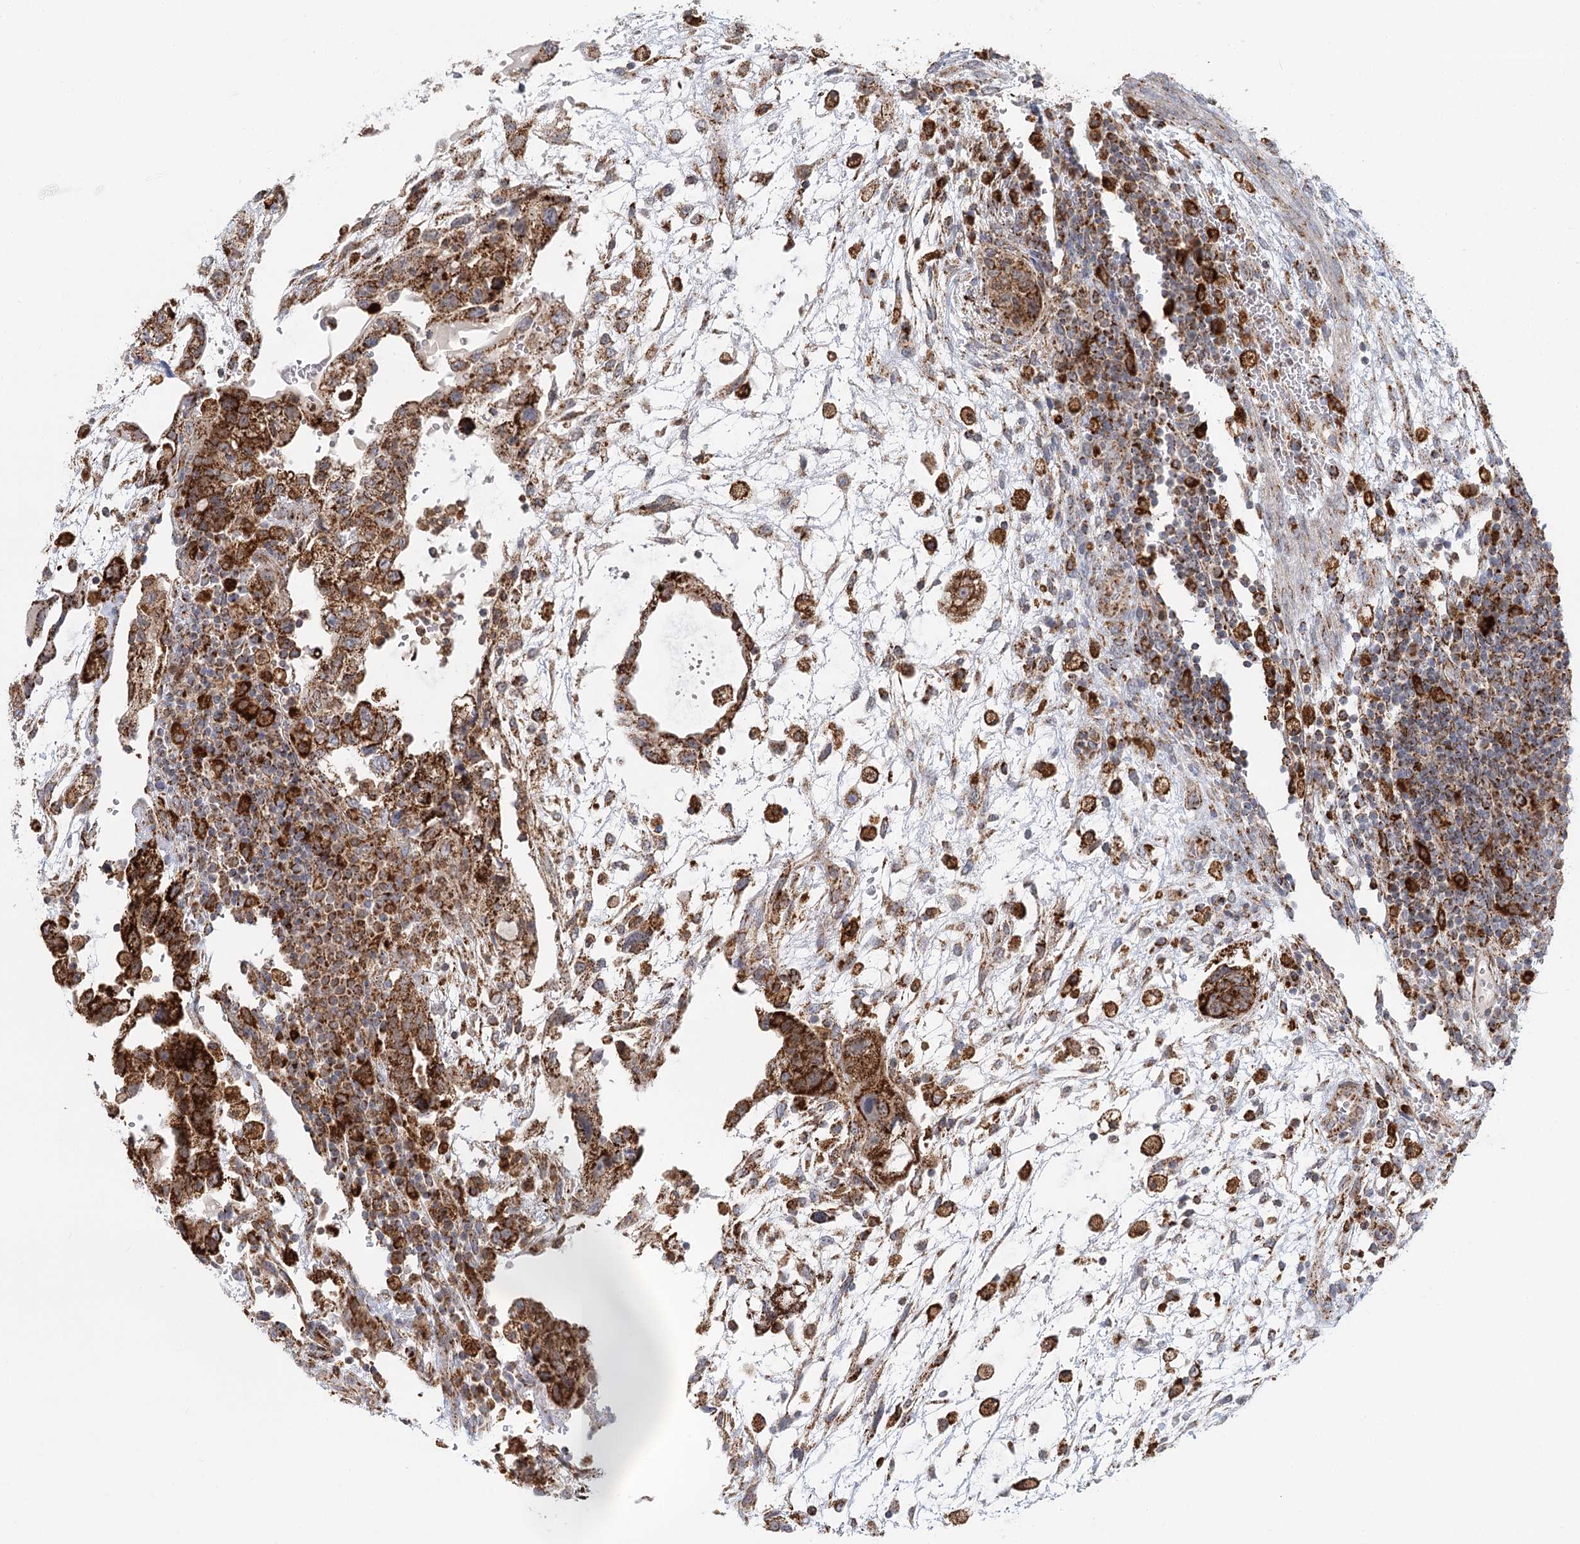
{"staining": {"intensity": "strong", "quantity": ">75%", "location": "cytoplasmic/membranous"}, "tissue": "testis cancer", "cell_type": "Tumor cells", "image_type": "cancer", "snomed": [{"axis": "morphology", "description": "Carcinoma, Embryonal, NOS"}, {"axis": "topography", "description": "Testis"}], "caption": "Protein staining shows strong cytoplasmic/membranous expression in approximately >75% of tumor cells in testis cancer (embryonal carcinoma).", "gene": "TAS1R1", "patient": {"sex": "male", "age": 36}}